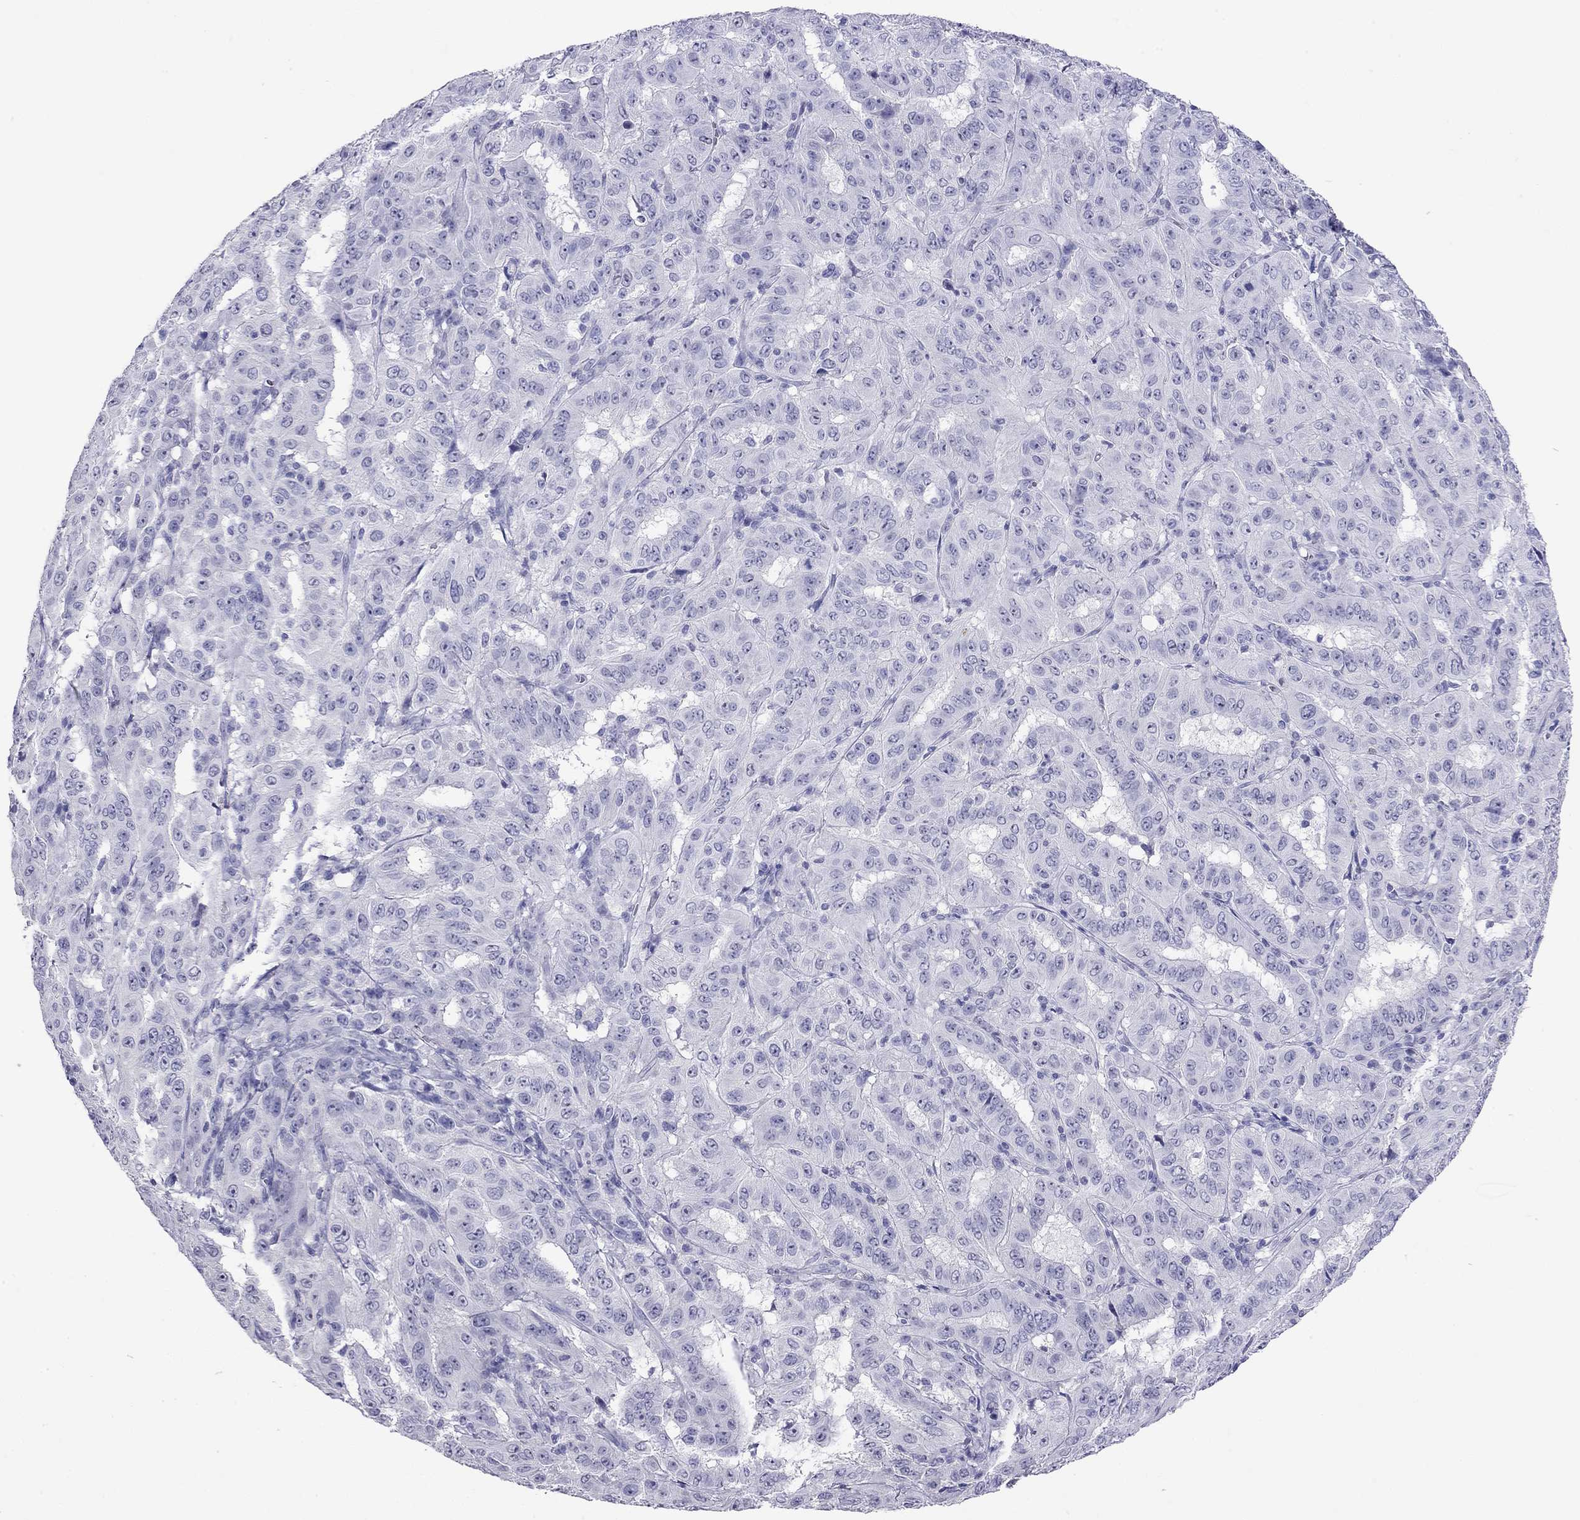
{"staining": {"intensity": "negative", "quantity": "none", "location": "none"}, "tissue": "pancreatic cancer", "cell_type": "Tumor cells", "image_type": "cancer", "snomed": [{"axis": "morphology", "description": "Adenocarcinoma, NOS"}, {"axis": "topography", "description": "Pancreas"}], "caption": "Adenocarcinoma (pancreatic) was stained to show a protein in brown. There is no significant expression in tumor cells. (Brightfield microscopy of DAB IHC at high magnification).", "gene": "ODF4", "patient": {"sex": "male", "age": 63}}